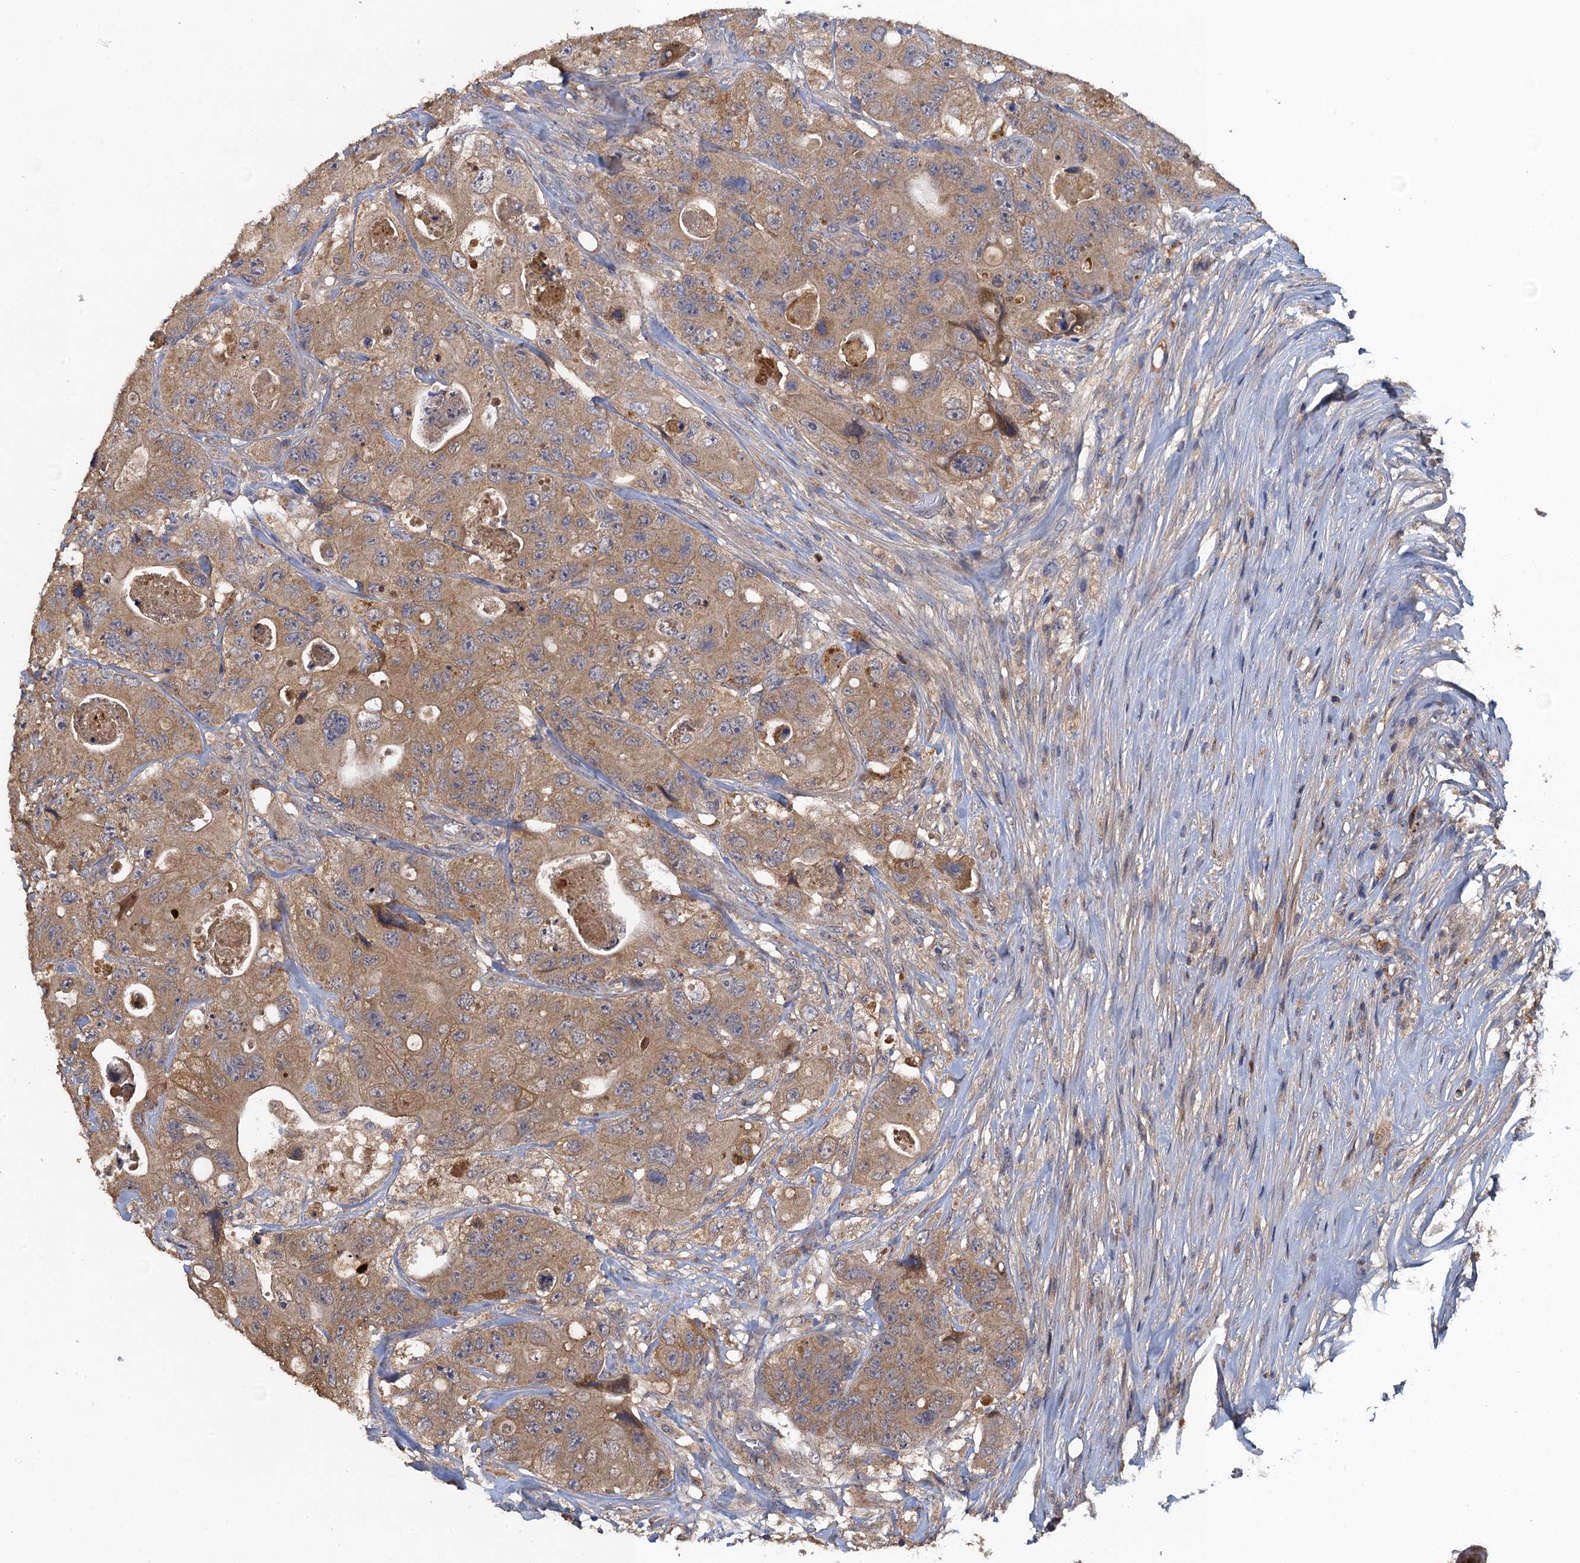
{"staining": {"intensity": "moderate", "quantity": ">75%", "location": "cytoplasmic/membranous"}, "tissue": "colorectal cancer", "cell_type": "Tumor cells", "image_type": "cancer", "snomed": [{"axis": "morphology", "description": "Adenocarcinoma, NOS"}, {"axis": "topography", "description": "Colon"}], "caption": "Adenocarcinoma (colorectal) was stained to show a protein in brown. There is medium levels of moderate cytoplasmic/membranous staining in about >75% of tumor cells. (Stains: DAB in brown, nuclei in blue, Microscopy: brightfield microscopy at high magnification).", "gene": "HAPLN3", "patient": {"sex": "female", "age": 46}}